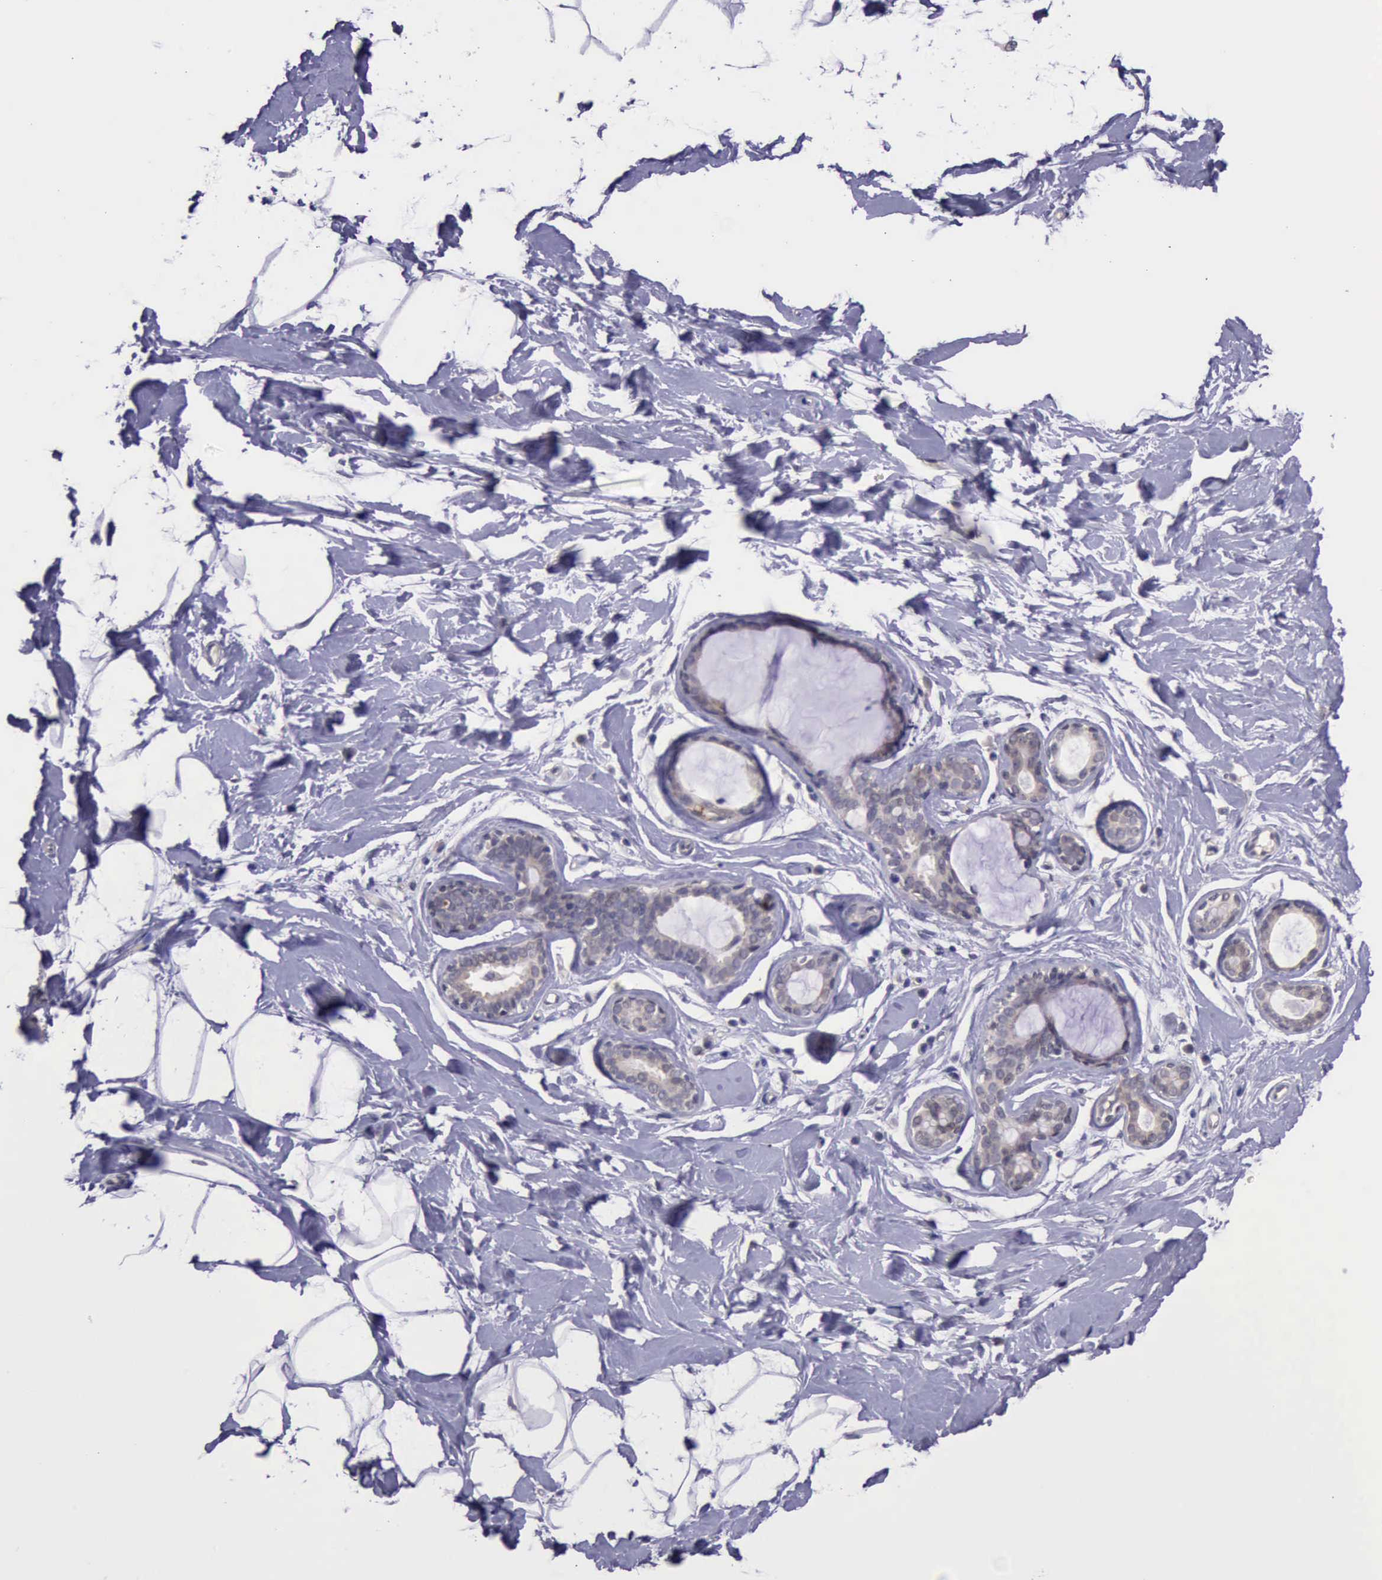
{"staining": {"intensity": "negative", "quantity": "none", "location": "none"}, "tissue": "breast", "cell_type": "Adipocytes", "image_type": "normal", "snomed": [{"axis": "morphology", "description": "Normal tissue, NOS"}, {"axis": "topography", "description": "Breast"}], "caption": "Breast was stained to show a protein in brown. There is no significant expression in adipocytes. (DAB (3,3'-diaminobenzidine) immunohistochemistry, high magnification).", "gene": "PLEK2", "patient": {"sex": "female", "age": 23}}